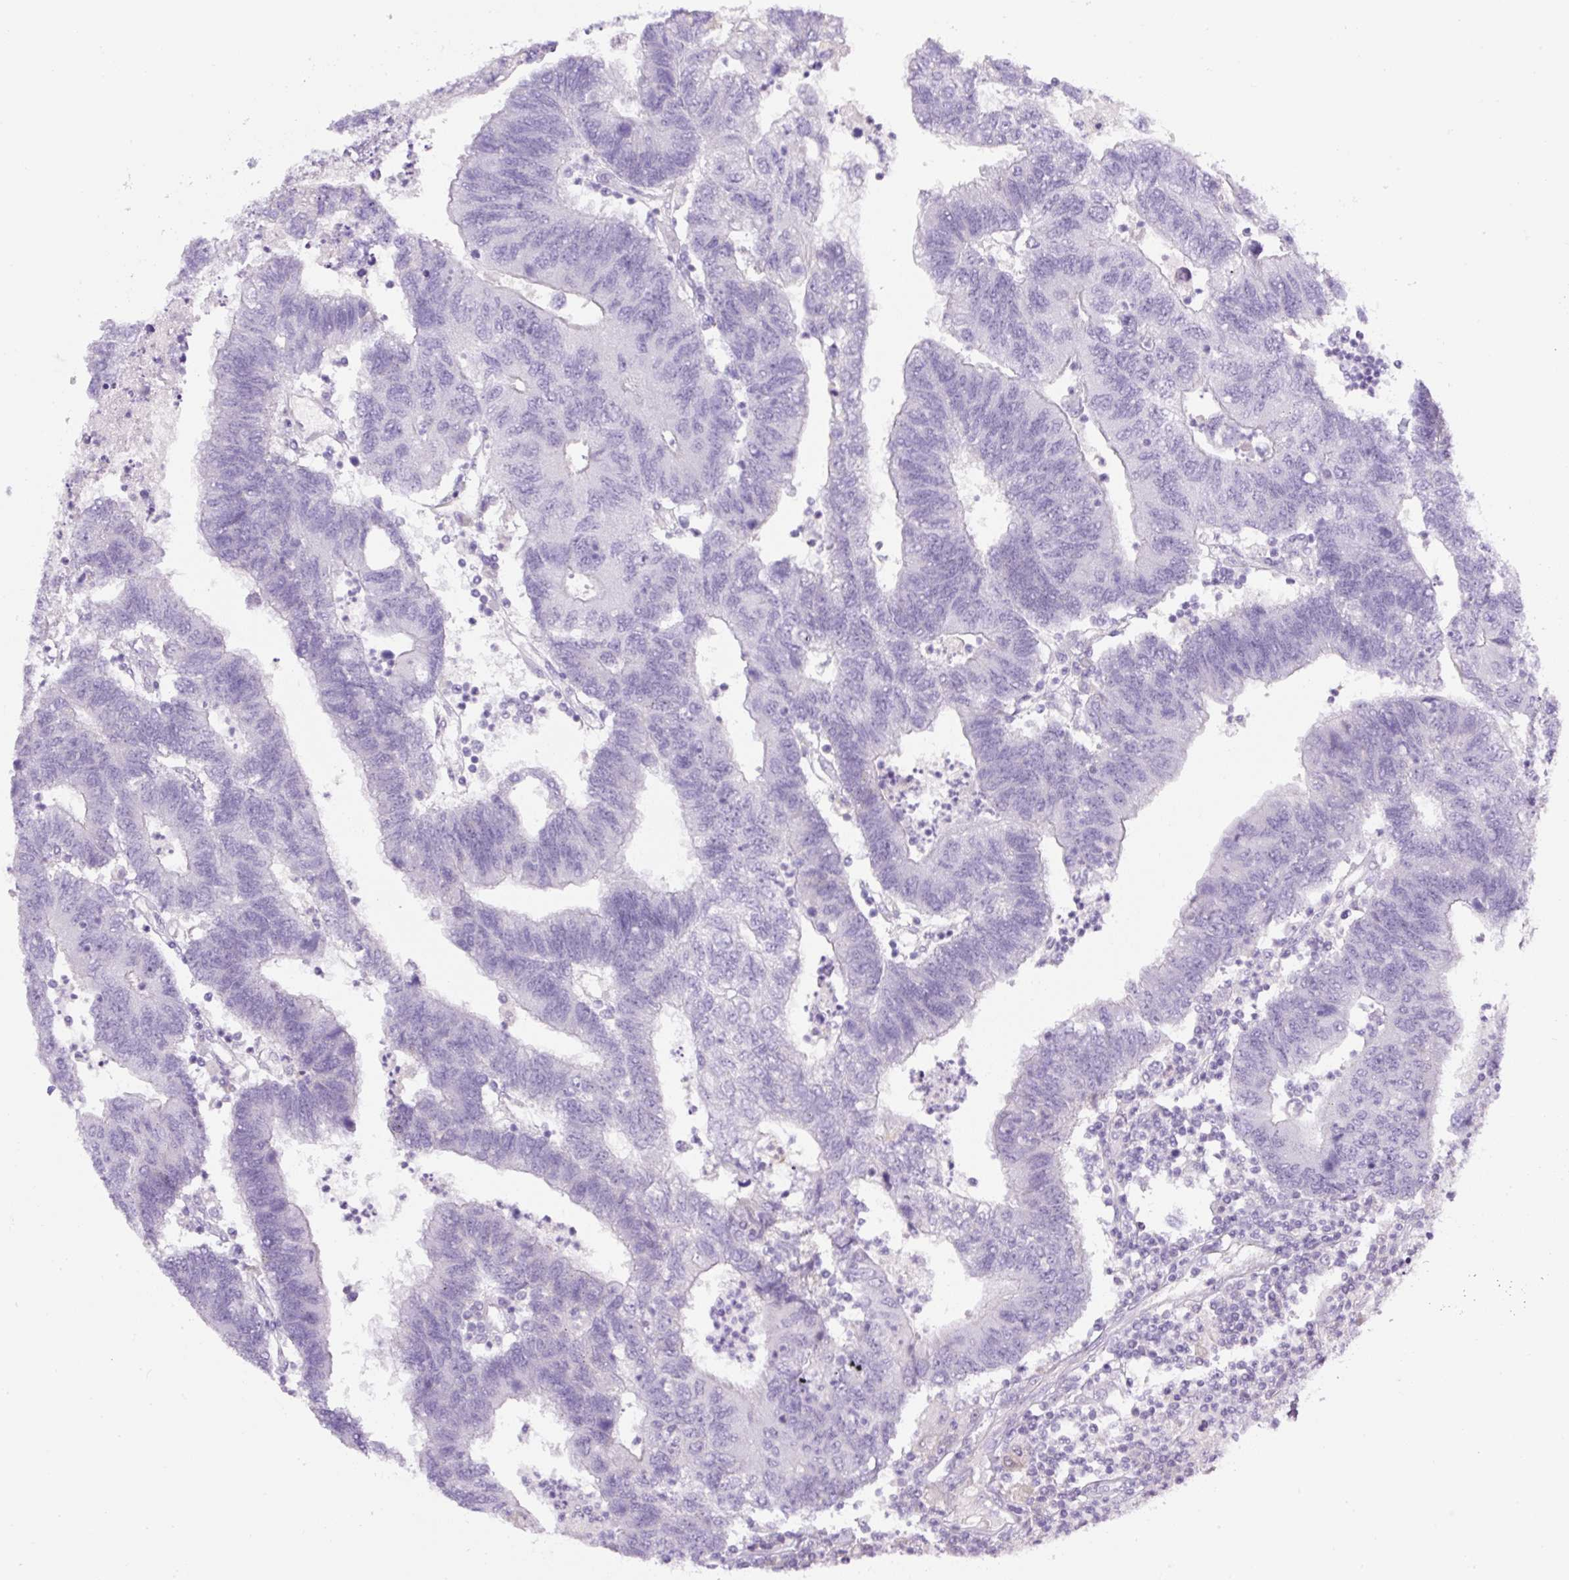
{"staining": {"intensity": "negative", "quantity": "none", "location": "none"}, "tissue": "colorectal cancer", "cell_type": "Tumor cells", "image_type": "cancer", "snomed": [{"axis": "morphology", "description": "Adenocarcinoma, NOS"}, {"axis": "topography", "description": "Colon"}], "caption": "Histopathology image shows no significant protein positivity in tumor cells of colorectal cancer.", "gene": "OR14A2", "patient": {"sex": "female", "age": 48}}